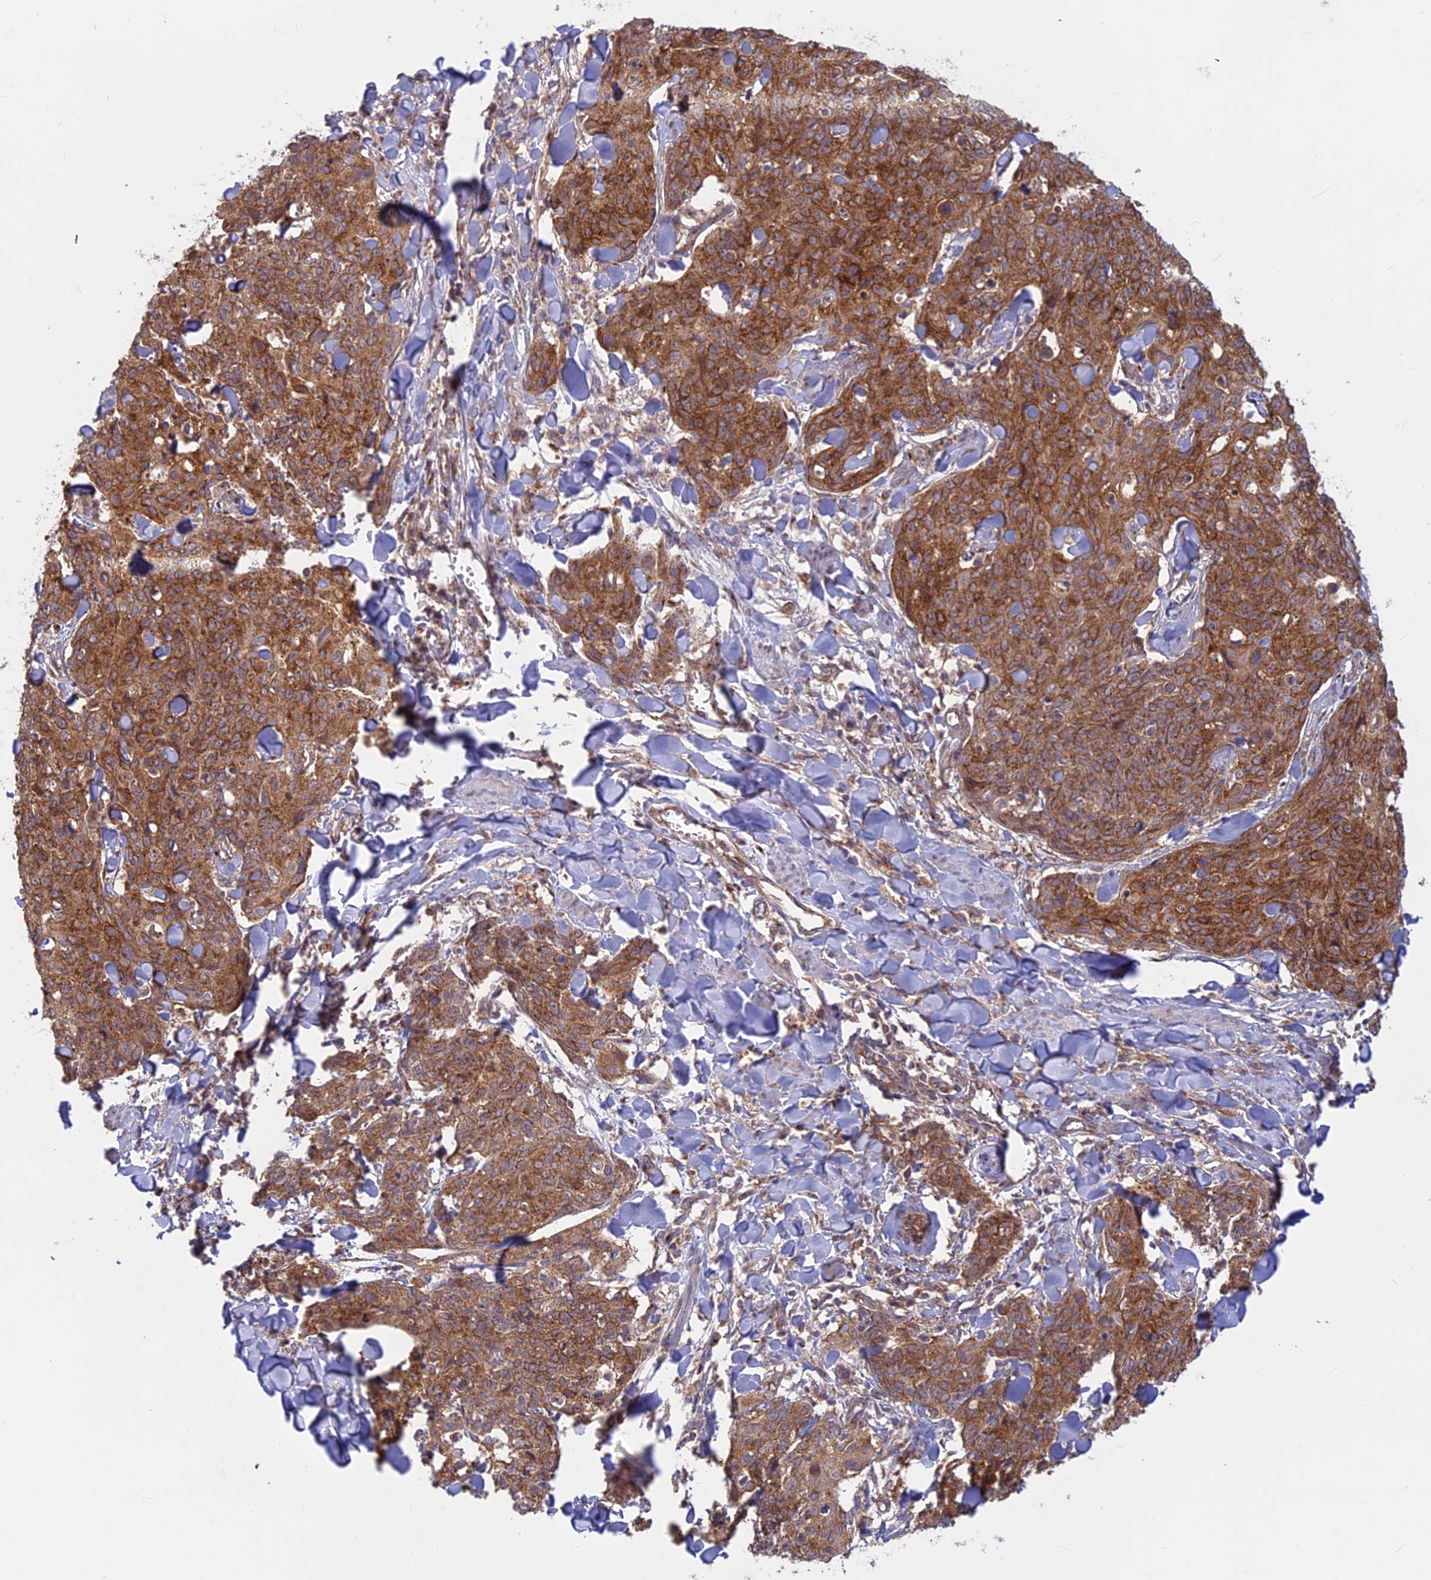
{"staining": {"intensity": "moderate", "quantity": ">75%", "location": "cytoplasmic/membranous"}, "tissue": "skin cancer", "cell_type": "Tumor cells", "image_type": "cancer", "snomed": [{"axis": "morphology", "description": "Squamous cell carcinoma, NOS"}, {"axis": "topography", "description": "Skin"}, {"axis": "topography", "description": "Vulva"}], "caption": "An image of skin cancer stained for a protein shows moderate cytoplasmic/membranous brown staining in tumor cells. The protein is shown in brown color, while the nuclei are stained blue.", "gene": "CLINT1", "patient": {"sex": "female", "age": 85}}